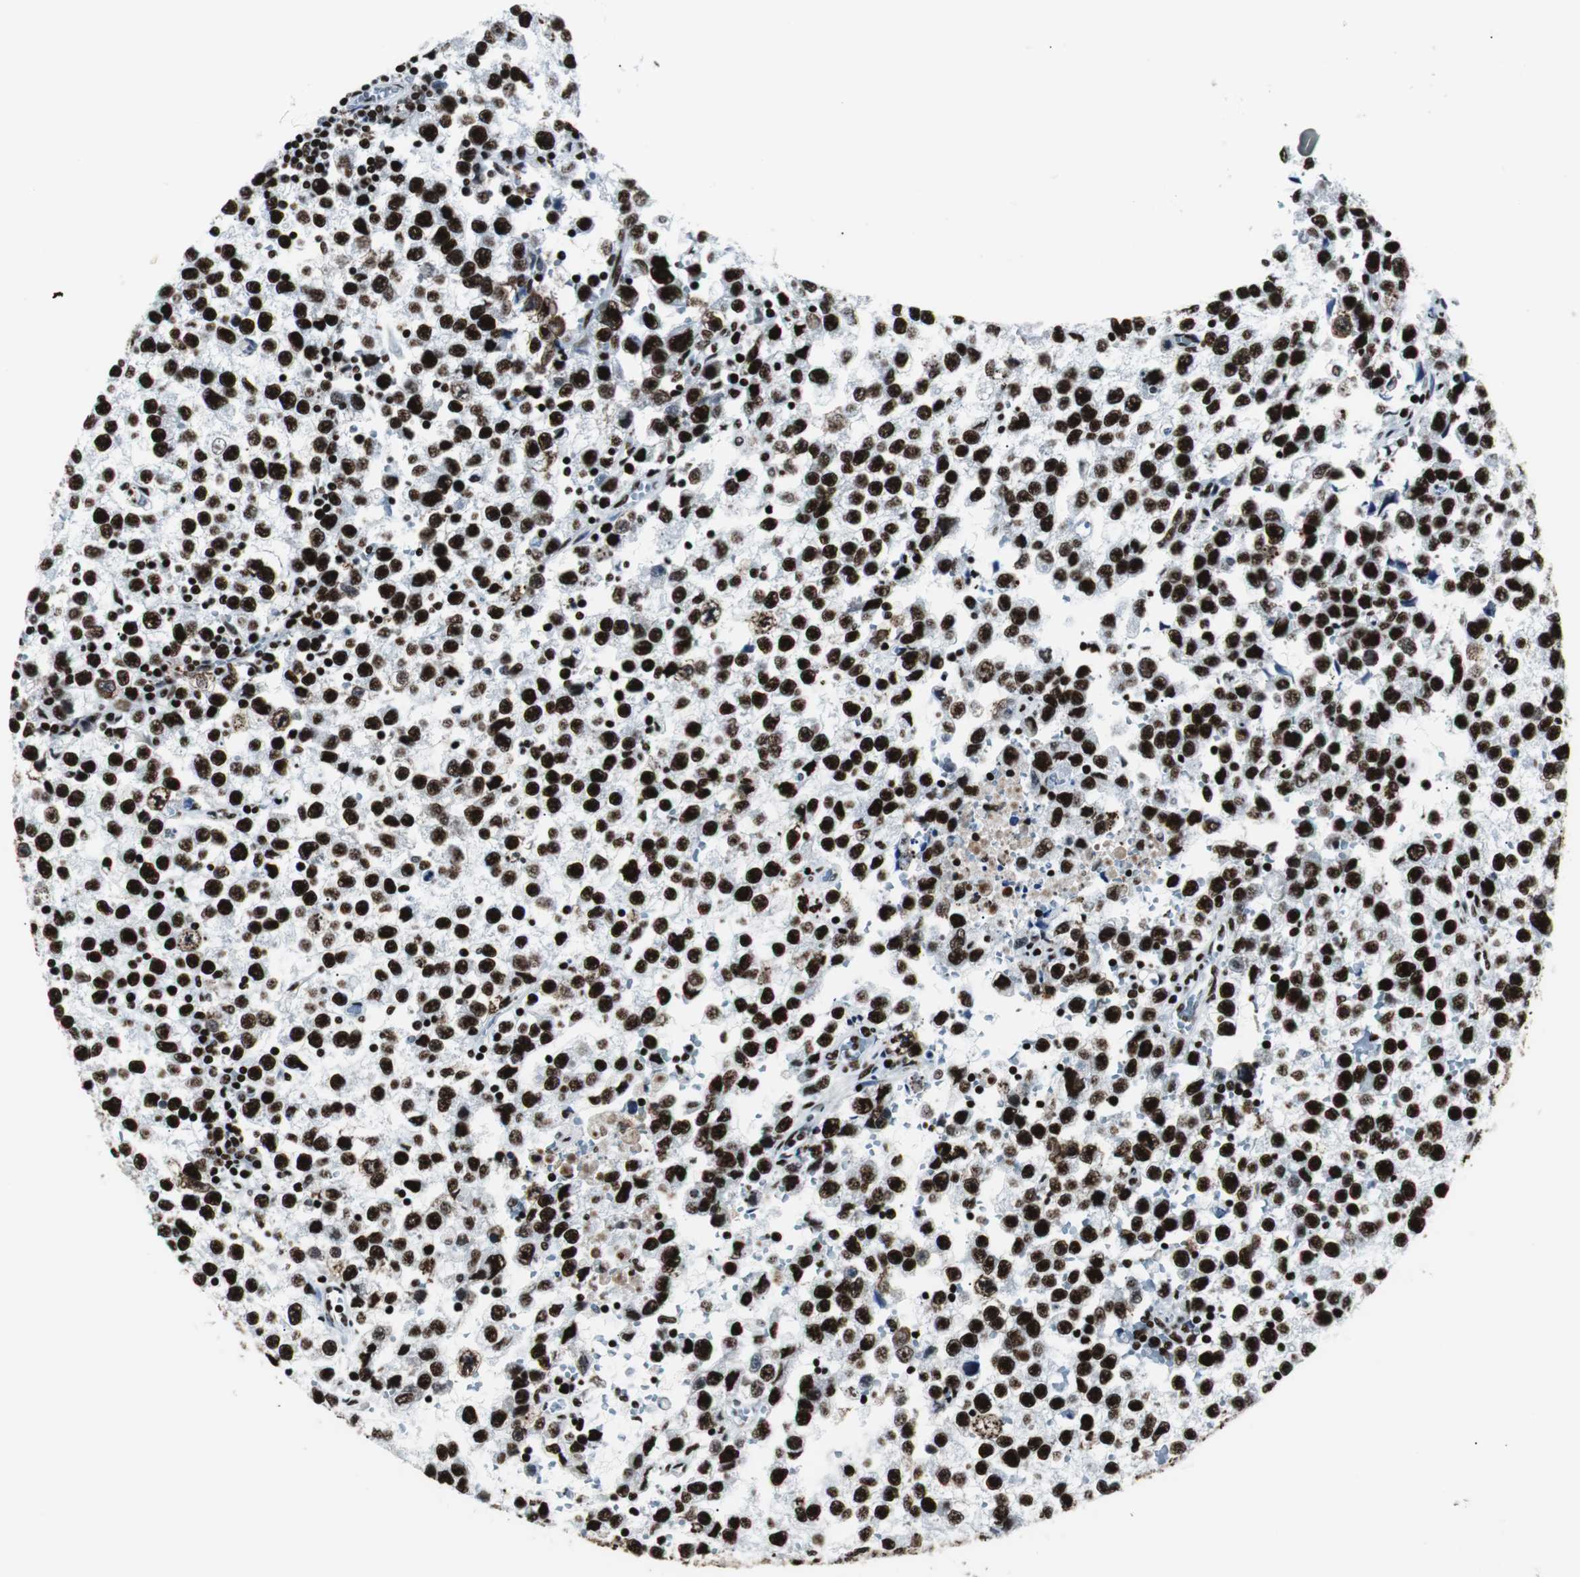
{"staining": {"intensity": "strong", "quantity": ">75%", "location": "nuclear"}, "tissue": "testis cancer", "cell_type": "Tumor cells", "image_type": "cancer", "snomed": [{"axis": "morphology", "description": "Seminoma, NOS"}, {"axis": "topography", "description": "Testis"}], "caption": "Immunohistochemistry (IHC) photomicrograph of neoplastic tissue: testis seminoma stained using immunohistochemistry exhibits high levels of strong protein expression localized specifically in the nuclear of tumor cells, appearing as a nuclear brown color.", "gene": "NCL", "patient": {"sex": "male", "age": 33}}